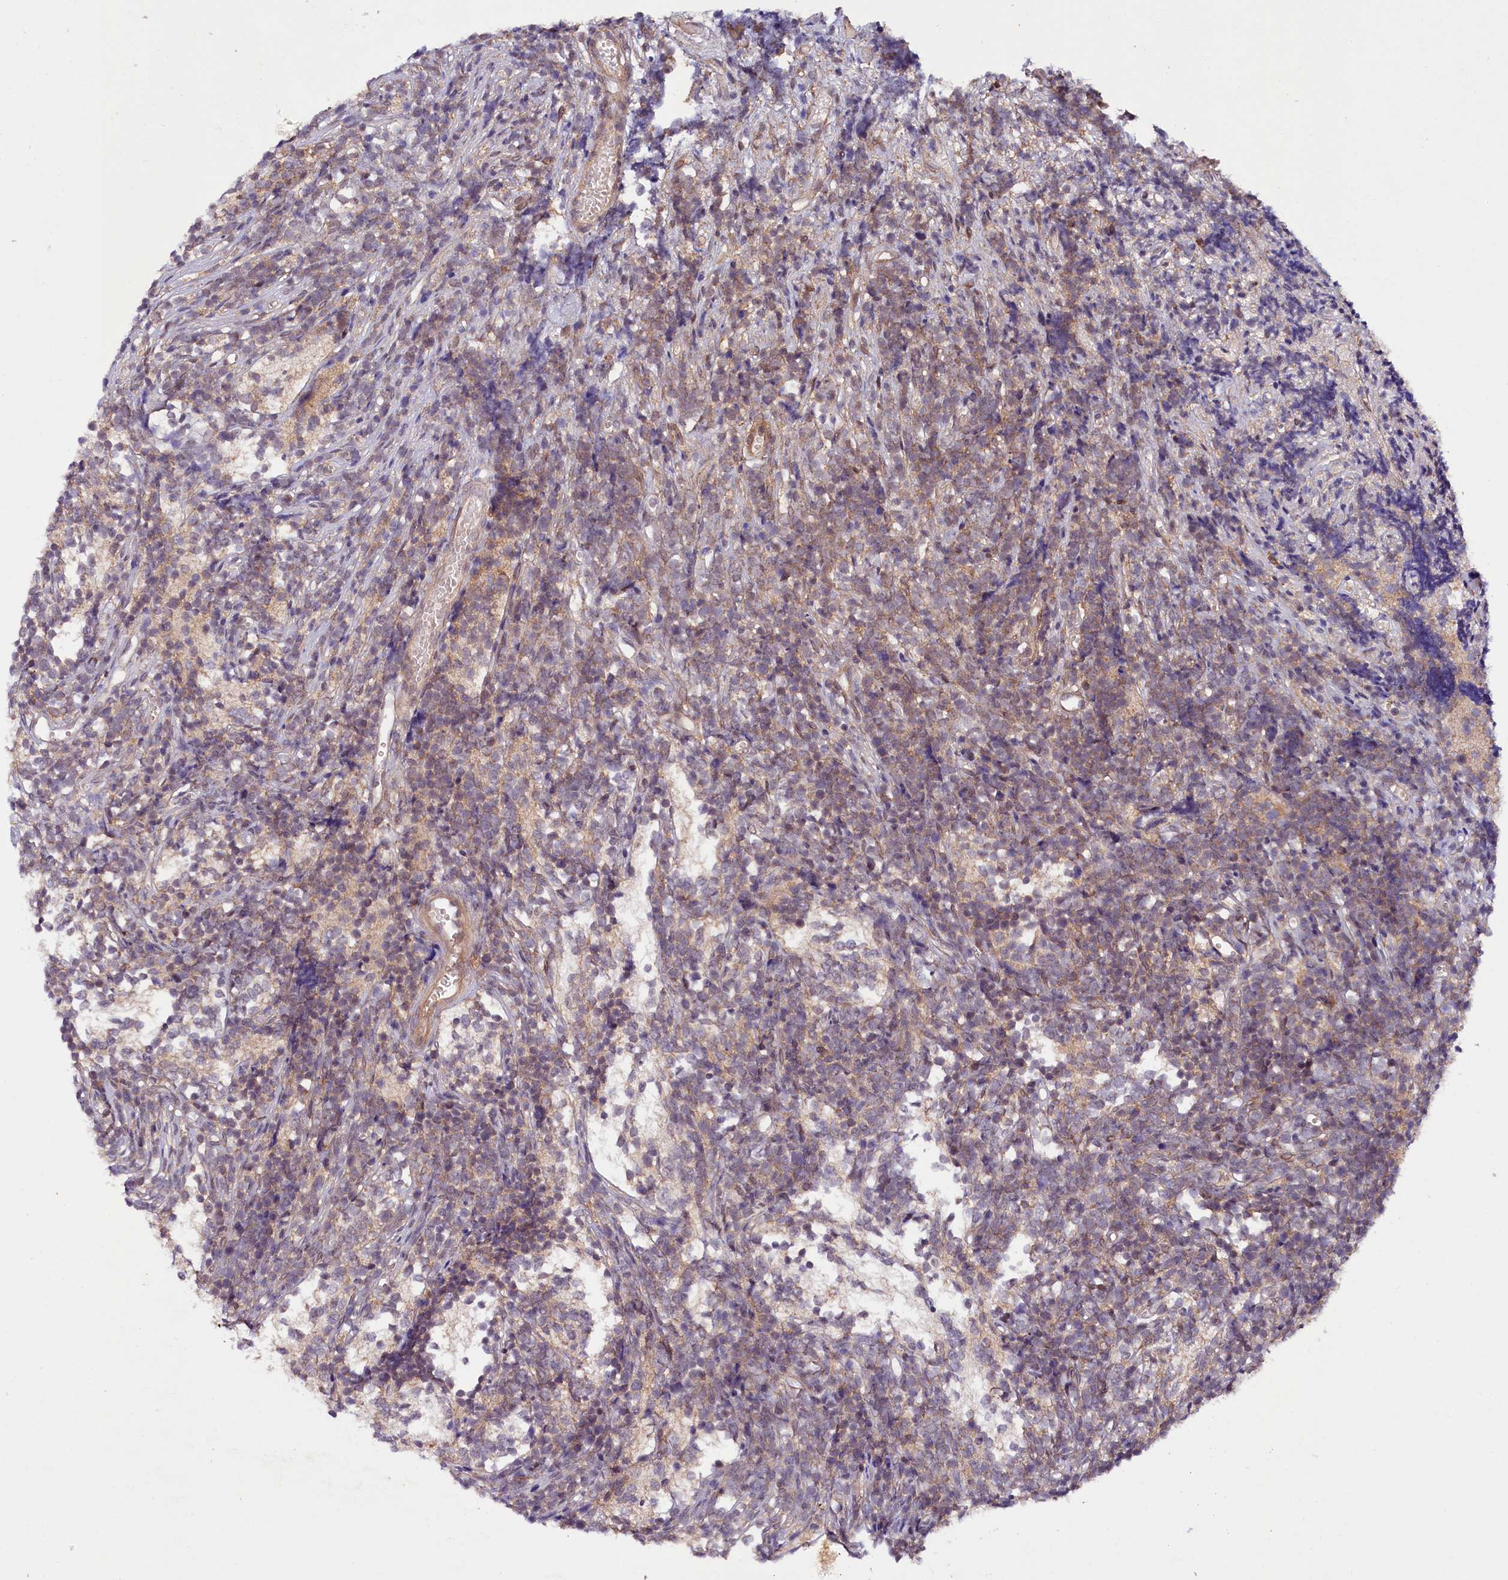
{"staining": {"intensity": "weak", "quantity": "25%-75%", "location": "cytoplasmic/membranous"}, "tissue": "glioma", "cell_type": "Tumor cells", "image_type": "cancer", "snomed": [{"axis": "morphology", "description": "Glioma, malignant, Low grade"}, {"axis": "topography", "description": "Brain"}], "caption": "Immunohistochemistry micrograph of neoplastic tissue: human glioma stained using immunohistochemistry exhibits low levels of weak protein expression localized specifically in the cytoplasmic/membranous of tumor cells, appearing as a cytoplasmic/membranous brown color.", "gene": "PHLDB1", "patient": {"sex": "female", "age": 1}}